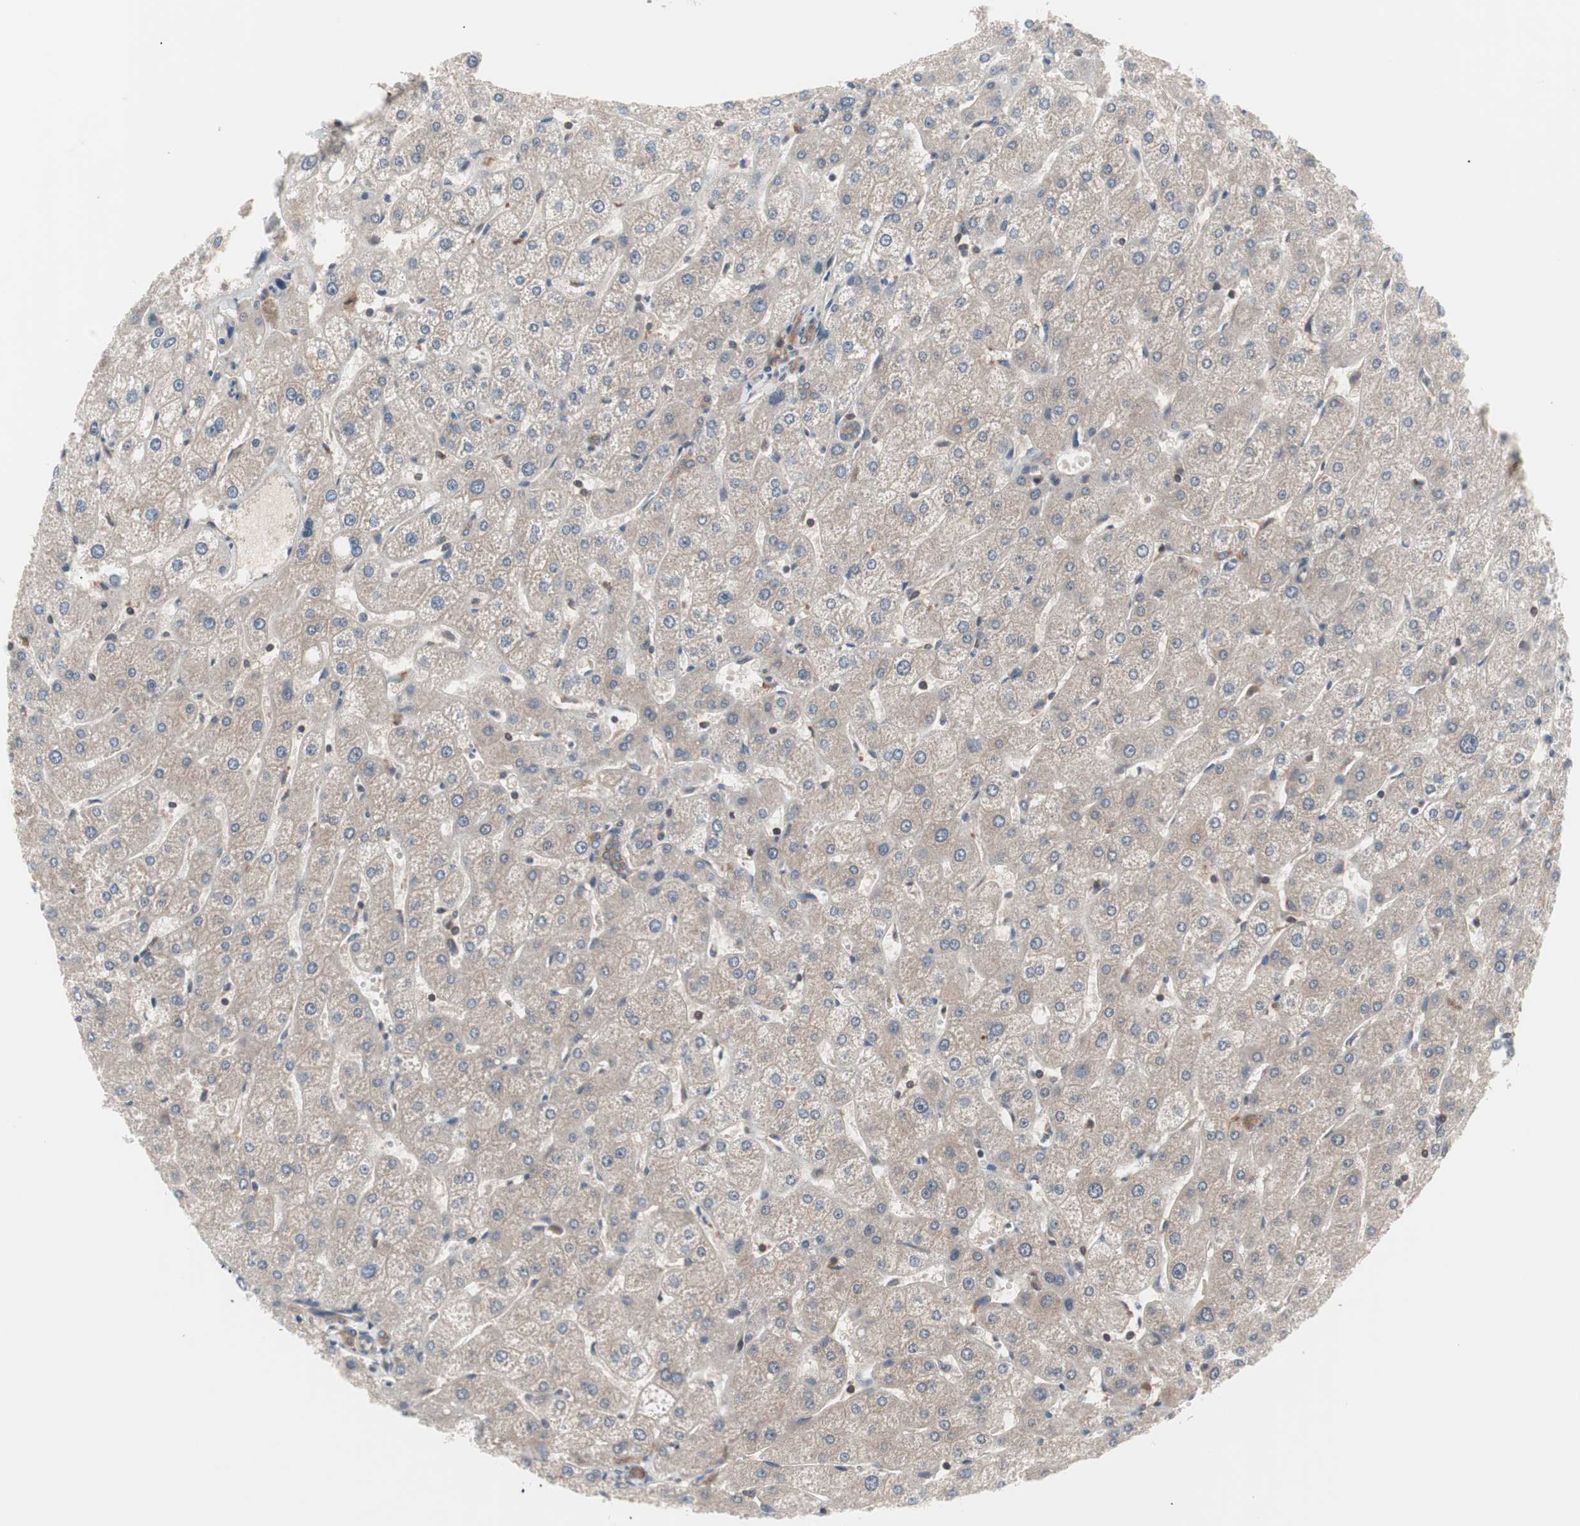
{"staining": {"intensity": "weak", "quantity": ">75%", "location": "cytoplasmic/membranous"}, "tissue": "liver", "cell_type": "Cholangiocytes", "image_type": "normal", "snomed": [{"axis": "morphology", "description": "Normal tissue, NOS"}, {"axis": "topography", "description": "Liver"}], "caption": "Cholangiocytes reveal low levels of weak cytoplasmic/membranous expression in approximately >75% of cells in normal human liver.", "gene": "IRS1", "patient": {"sex": "male", "age": 67}}